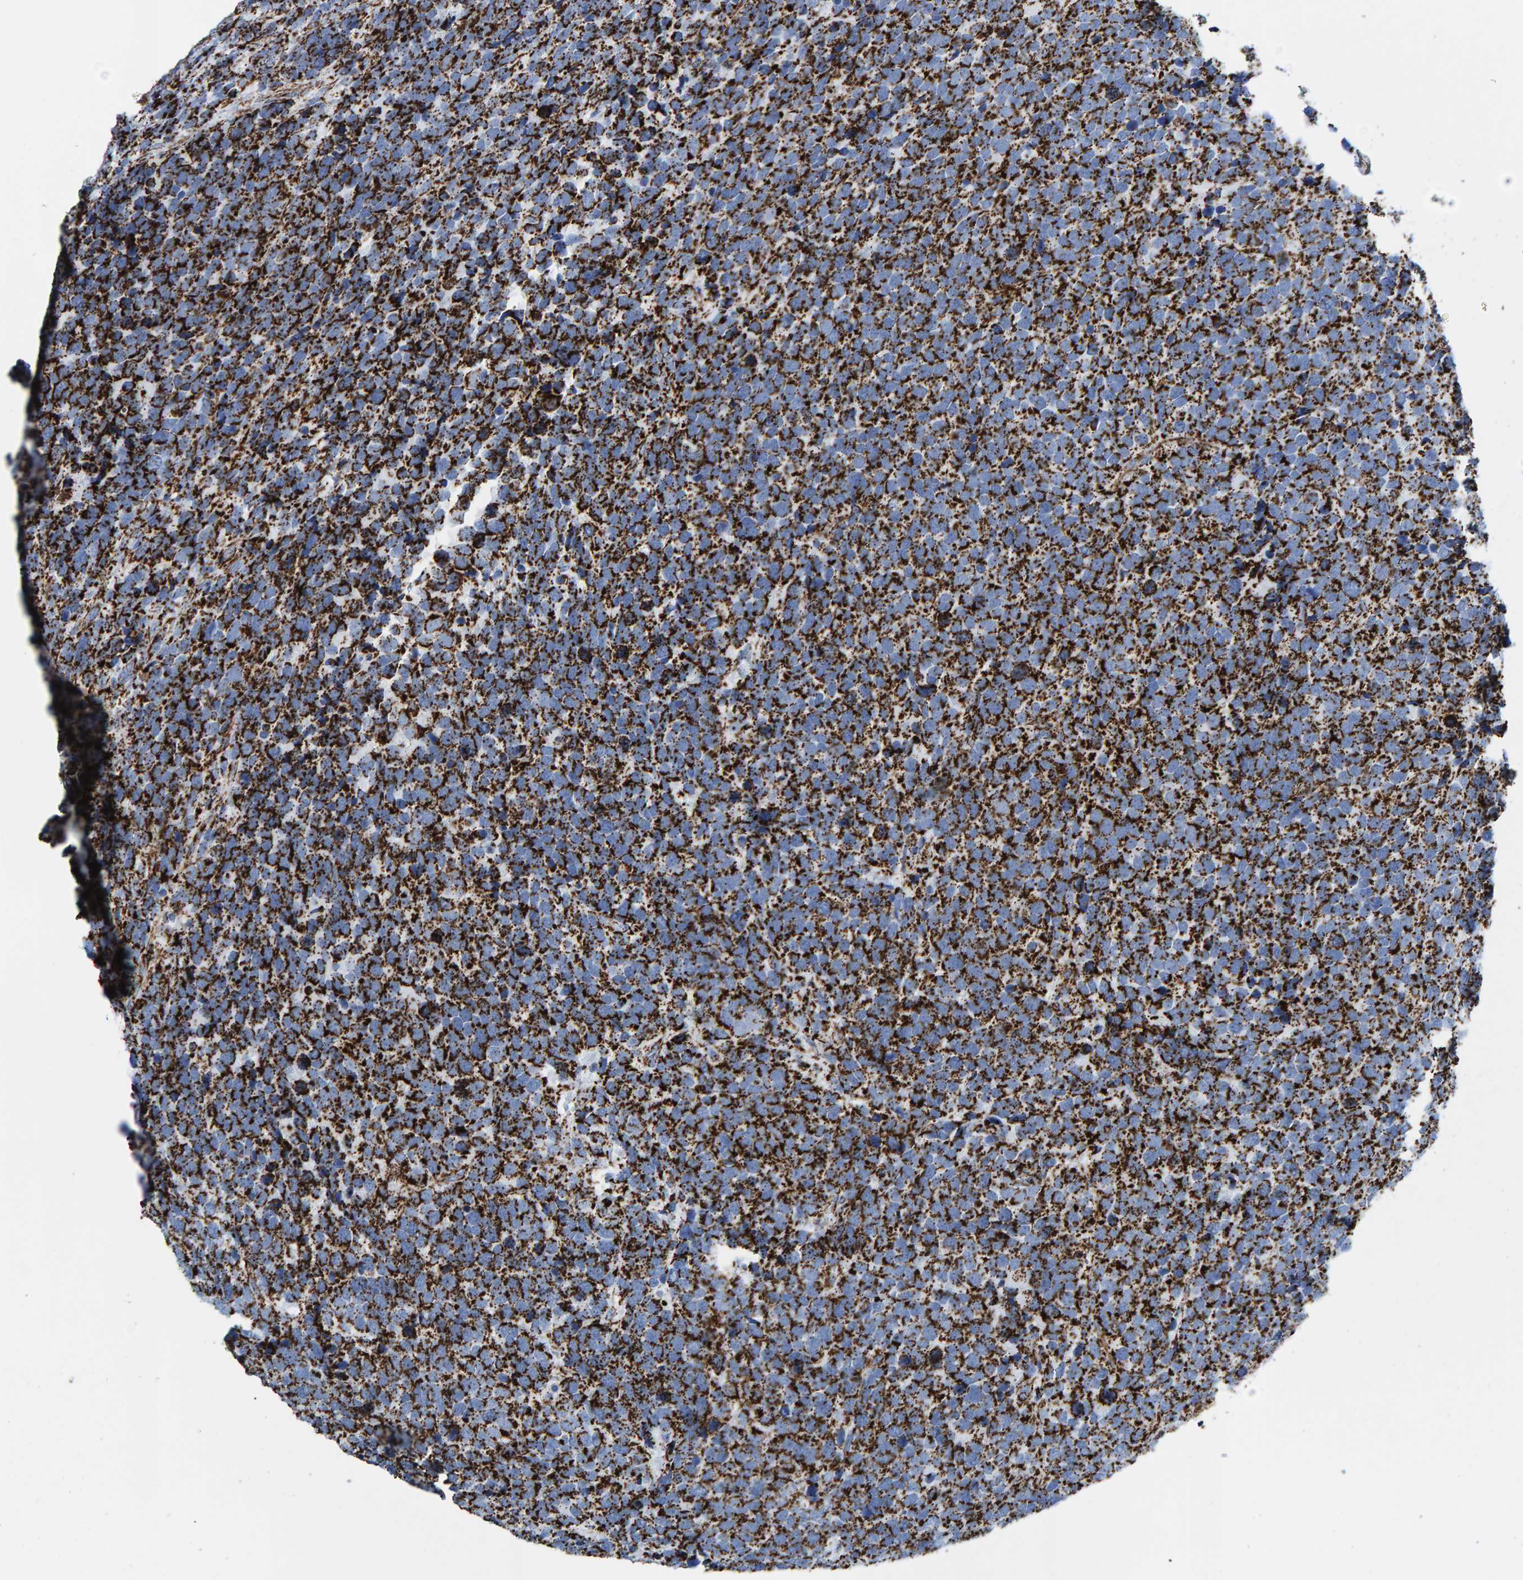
{"staining": {"intensity": "strong", "quantity": ">75%", "location": "cytoplasmic/membranous"}, "tissue": "urothelial cancer", "cell_type": "Tumor cells", "image_type": "cancer", "snomed": [{"axis": "morphology", "description": "Urothelial carcinoma, High grade"}, {"axis": "topography", "description": "Urinary bladder"}], "caption": "High-power microscopy captured an immunohistochemistry micrograph of urothelial cancer, revealing strong cytoplasmic/membranous staining in about >75% of tumor cells. Nuclei are stained in blue.", "gene": "ENSG00000262660", "patient": {"sex": "female", "age": 82}}